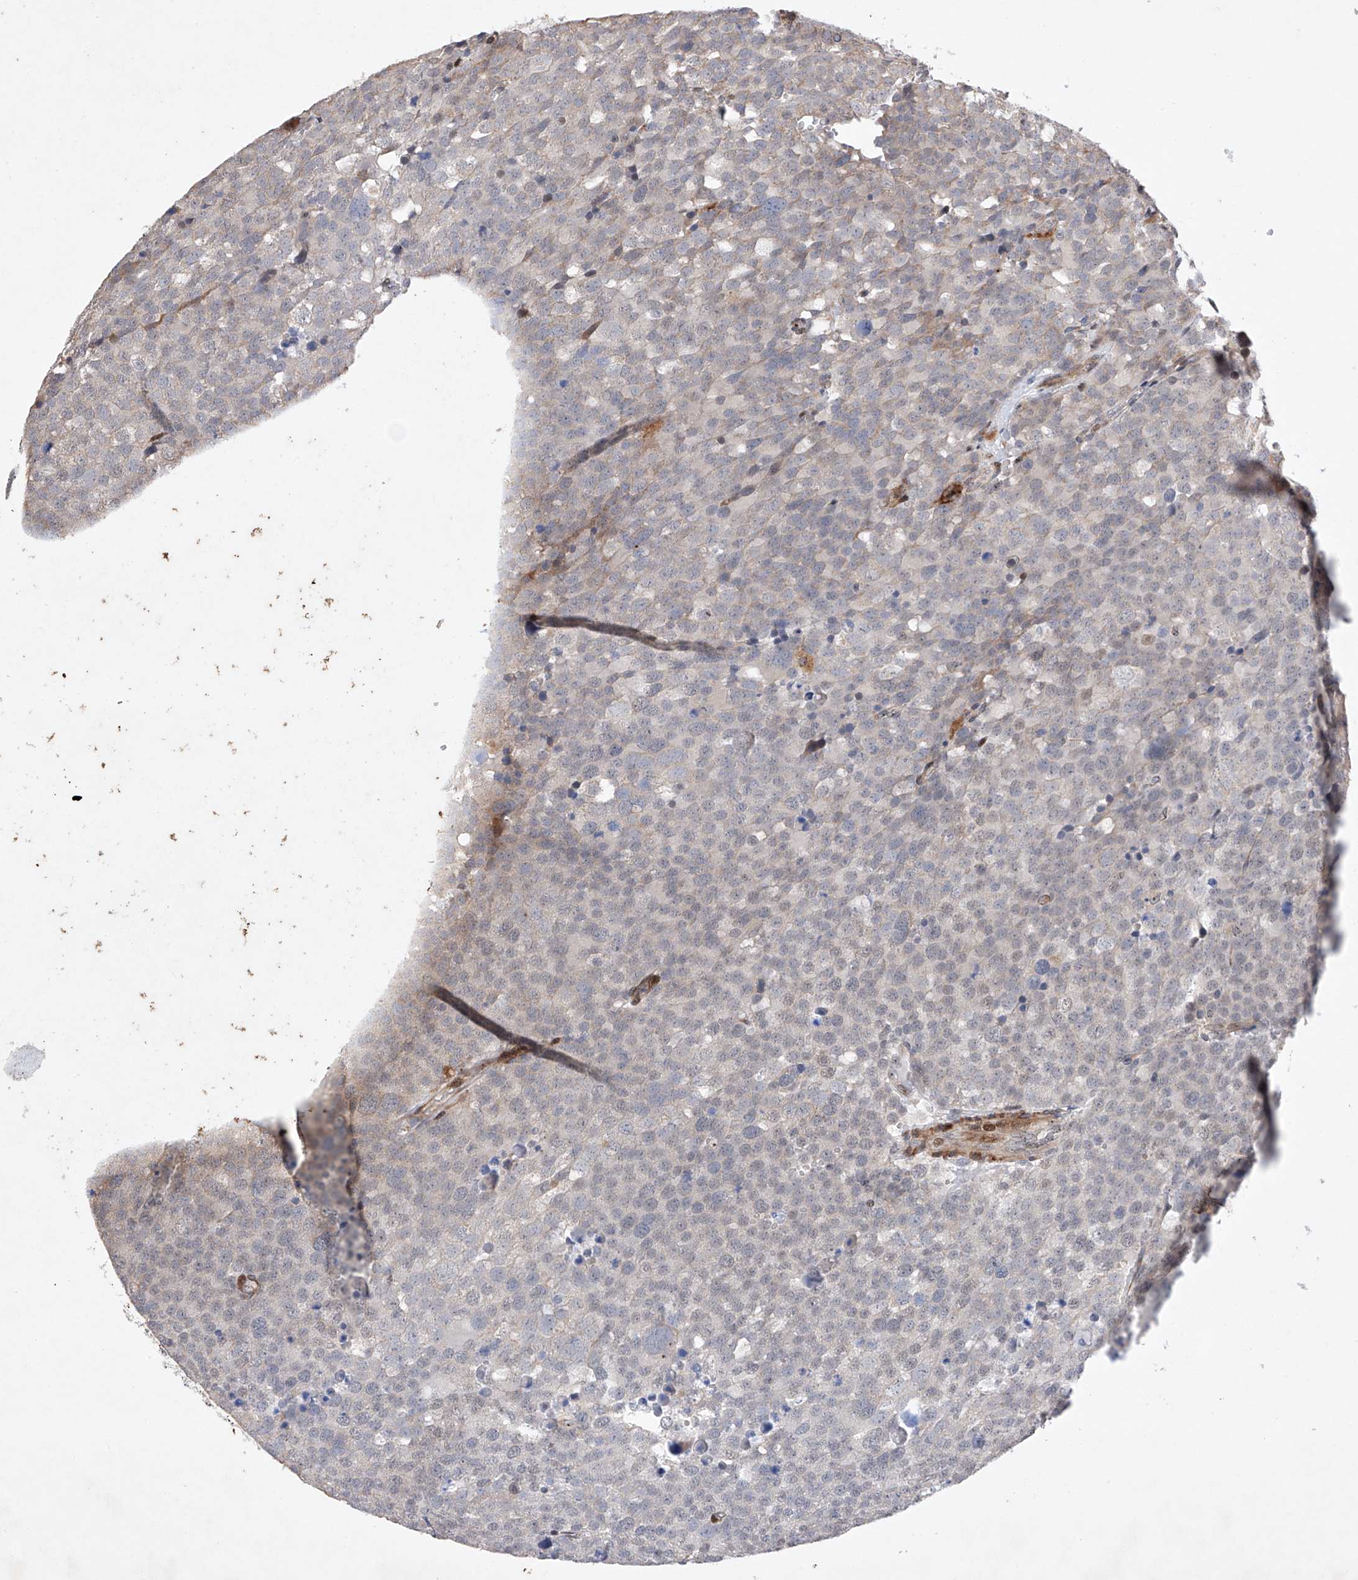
{"staining": {"intensity": "negative", "quantity": "none", "location": "none"}, "tissue": "testis cancer", "cell_type": "Tumor cells", "image_type": "cancer", "snomed": [{"axis": "morphology", "description": "Seminoma, NOS"}, {"axis": "topography", "description": "Testis"}], "caption": "Immunohistochemistry micrograph of neoplastic tissue: human testis seminoma stained with DAB shows no significant protein expression in tumor cells.", "gene": "AFG1L", "patient": {"sex": "male", "age": 71}}